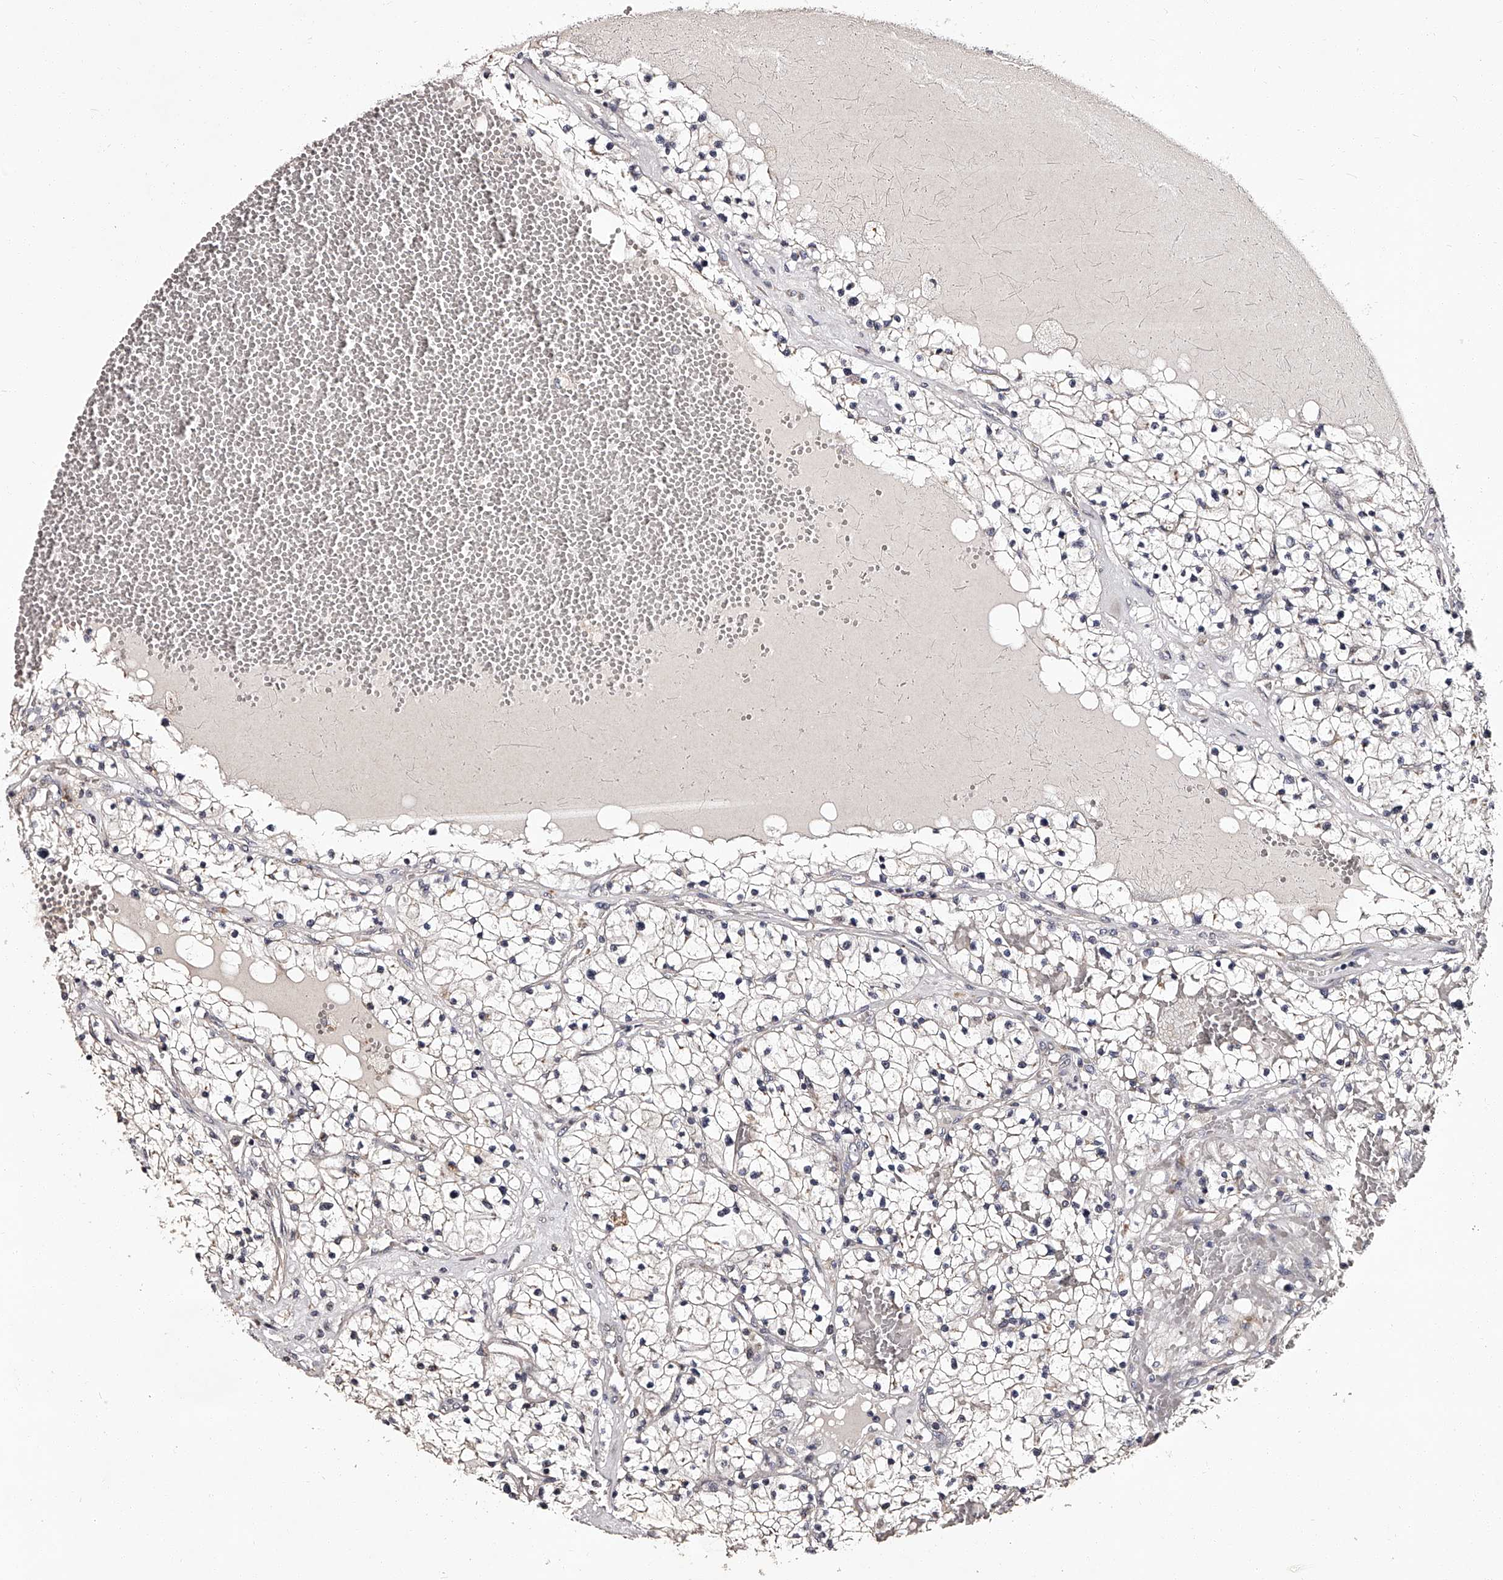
{"staining": {"intensity": "negative", "quantity": "none", "location": "none"}, "tissue": "renal cancer", "cell_type": "Tumor cells", "image_type": "cancer", "snomed": [{"axis": "morphology", "description": "Normal tissue, NOS"}, {"axis": "morphology", "description": "Adenocarcinoma, NOS"}, {"axis": "topography", "description": "Kidney"}], "caption": "The immunohistochemistry photomicrograph has no significant staining in tumor cells of adenocarcinoma (renal) tissue.", "gene": "RSC1A1", "patient": {"sex": "male", "age": 68}}